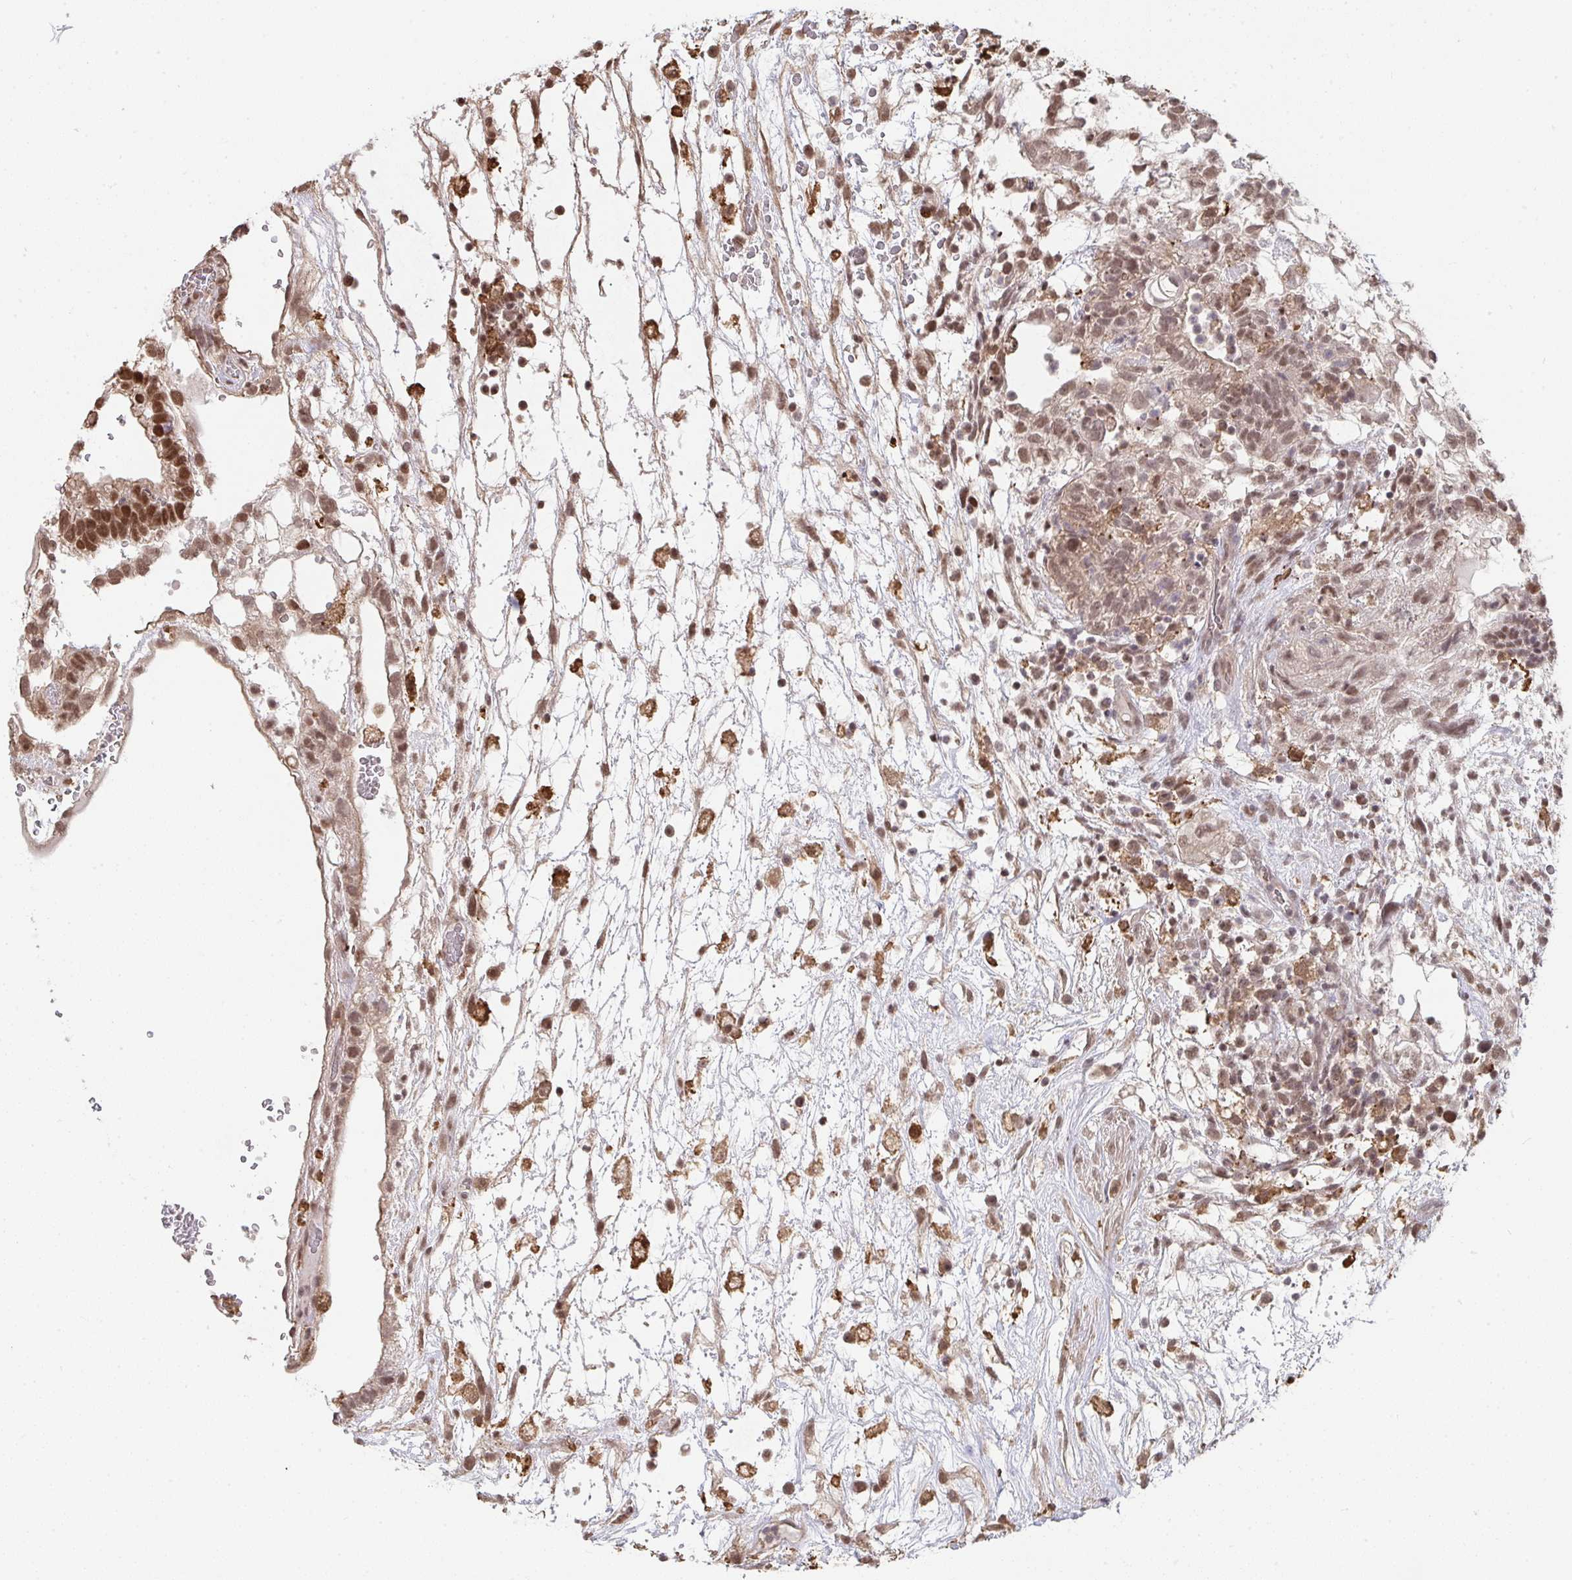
{"staining": {"intensity": "moderate", "quantity": ">75%", "location": "nuclear"}, "tissue": "testis cancer", "cell_type": "Tumor cells", "image_type": "cancer", "snomed": [{"axis": "morphology", "description": "Normal tissue, NOS"}, {"axis": "morphology", "description": "Carcinoma, Embryonal, NOS"}, {"axis": "topography", "description": "Testis"}], "caption": "Testis embryonal carcinoma stained with a protein marker demonstrates moderate staining in tumor cells.", "gene": "SAP30", "patient": {"sex": "male", "age": 32}}